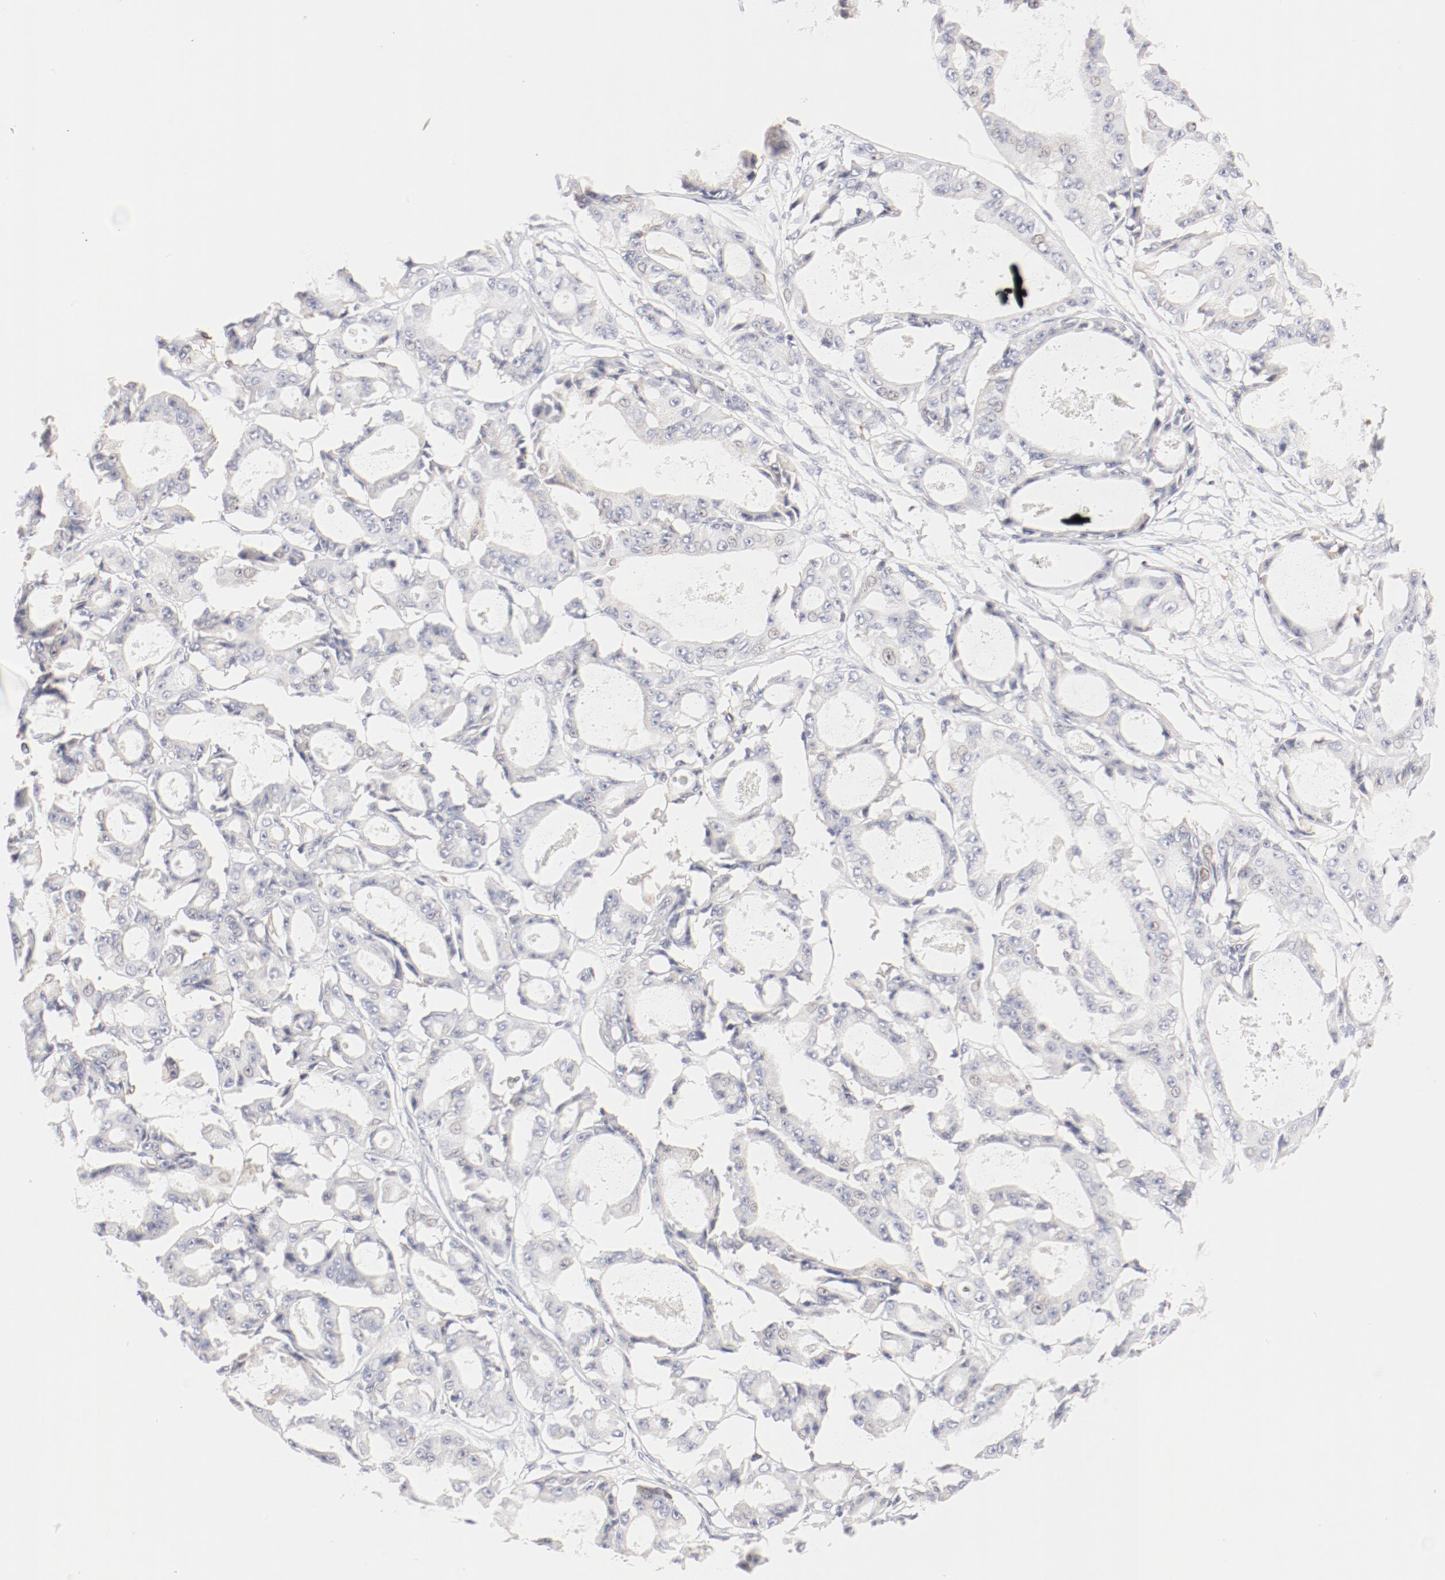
{"staining": {"intensity": "negative", "quantity": "none", "location": "none"}, "tissue": "ovarian cancer", "cell_type": "Tumor cells", "image_type": "cancer", "snomed": [{"axis": "morphology", "description": "Carcinoma, endometroid"}, {"axis": "topography", "description": "Ovary"}], "caption": "The micrograph shows no significant staining in tumor cells of ovarian cancer.", "gene": "CTSH", "patient": {"sex": "female", "age": 61}}